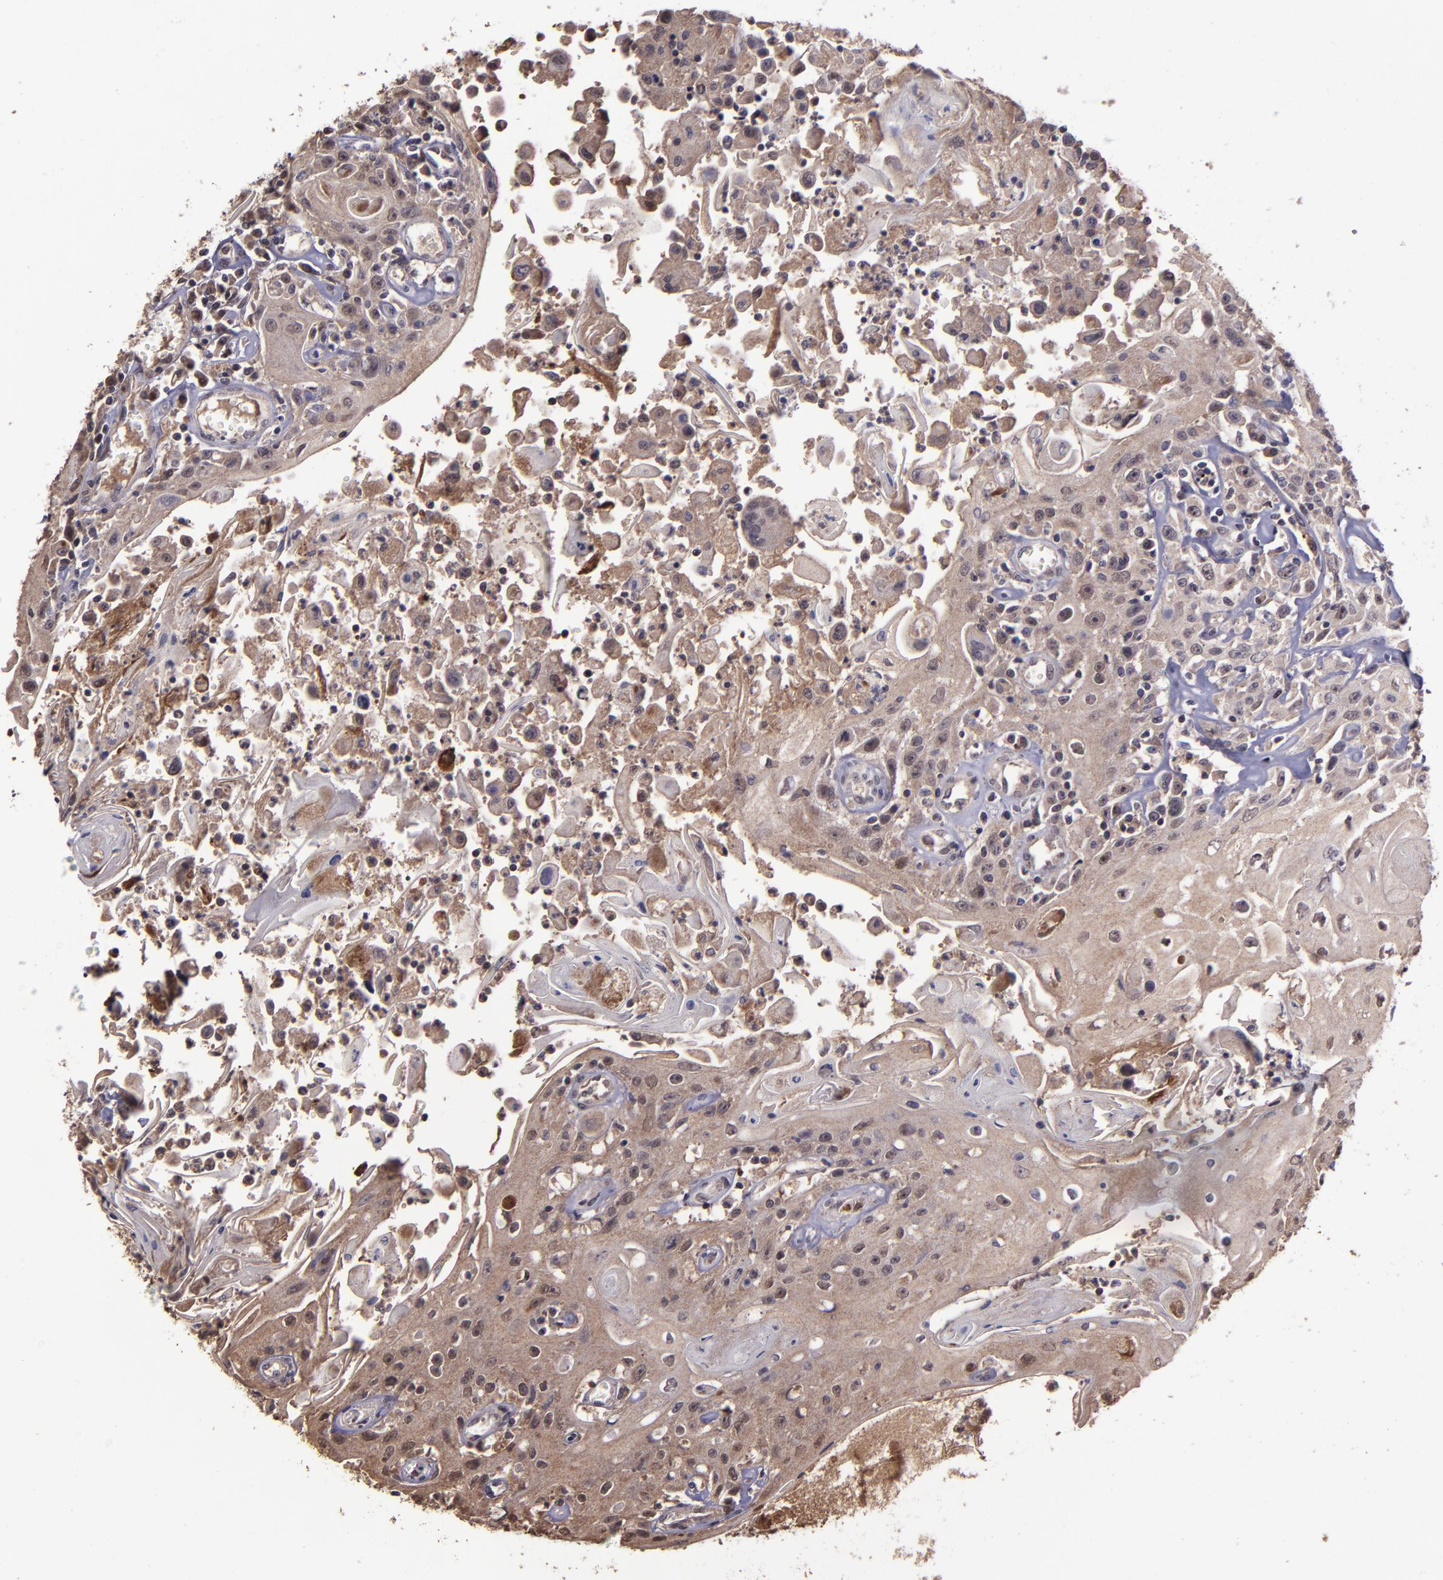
{"staining": {"intensity": "weak", "quantity": "25%-75%", "location": "cytoplasmic/membranous,nuclear"}, "tissue": "head and neck cancer", "cell_type": "Tumor cells", "image_type": "cancer", "snomed": [{"axis": "morphology", "description": "Squamous cell carcinoma, NOS"}, {"axis": "topography", "description": "Oral tissue"}, {"axis": "topography", "description": "Head-Neck"}], "caption": "Brown immunohistochemical staining in human head and neck cancer (squamous cell carcinoma) reveals weak cytoplasmic/membranous and nuclear positivity in approximately 25%-75% of tumor cells.", "gene": "SERPINF2", "patient": {"sex": "female", "age": 76}}